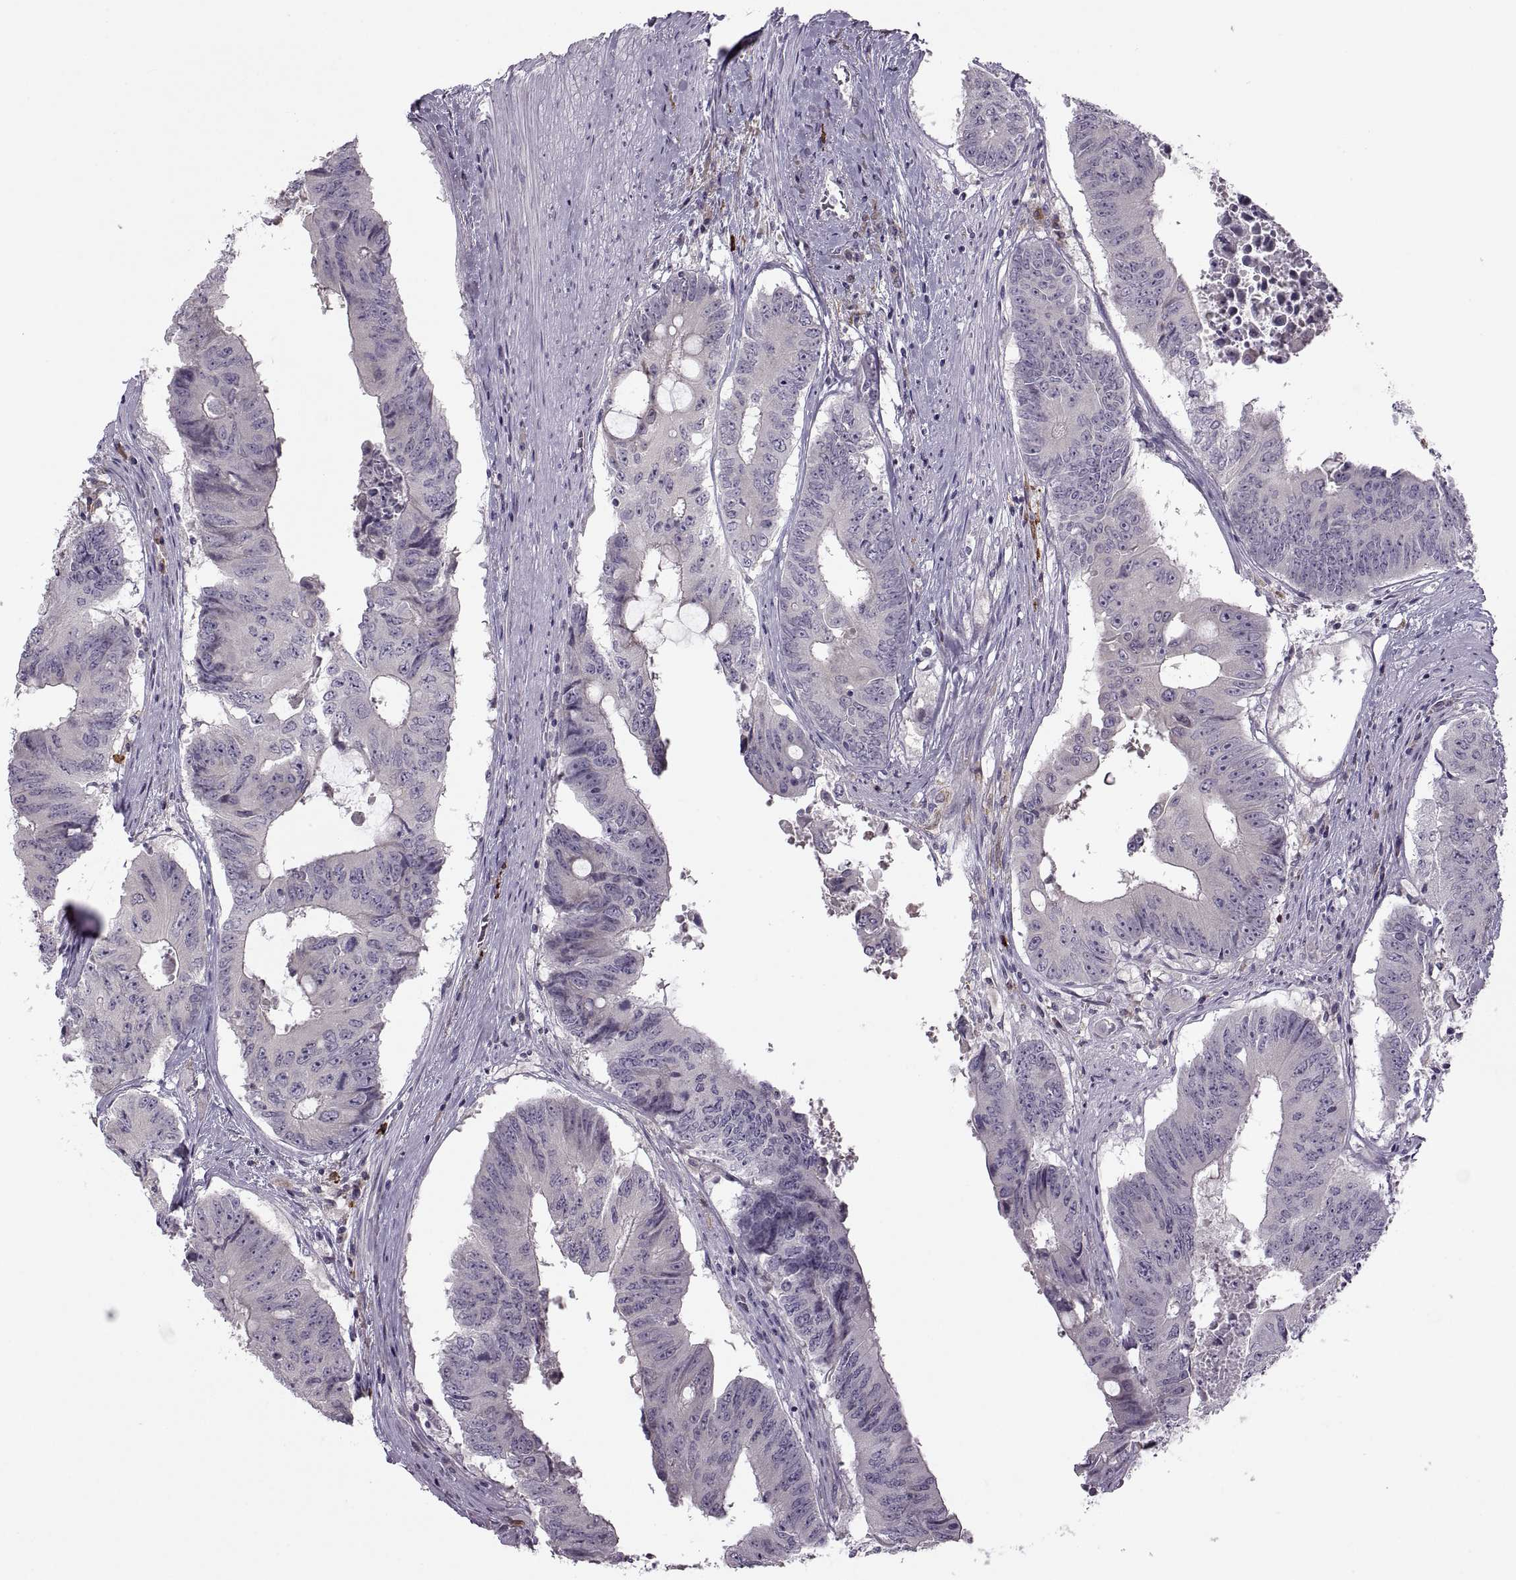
{"staining": {"intensity": "negative", "quantity": "none", "location": "none"}, "tissue": "colorectal cancer", "cell_type": "Tumor cells", "image_type": "cancer", "snomed": [{"axis": "morphology", "description": "Adenocarcinoma, NOS"}, {"axis": "topography", "description": "Rectum"}], "caption": "A micrograph of human adenocarcinoma (colorectal) is negative for staining in tumor cells.", "gene": "H2AP", "patient": {"sex": "male", "age": 59}}